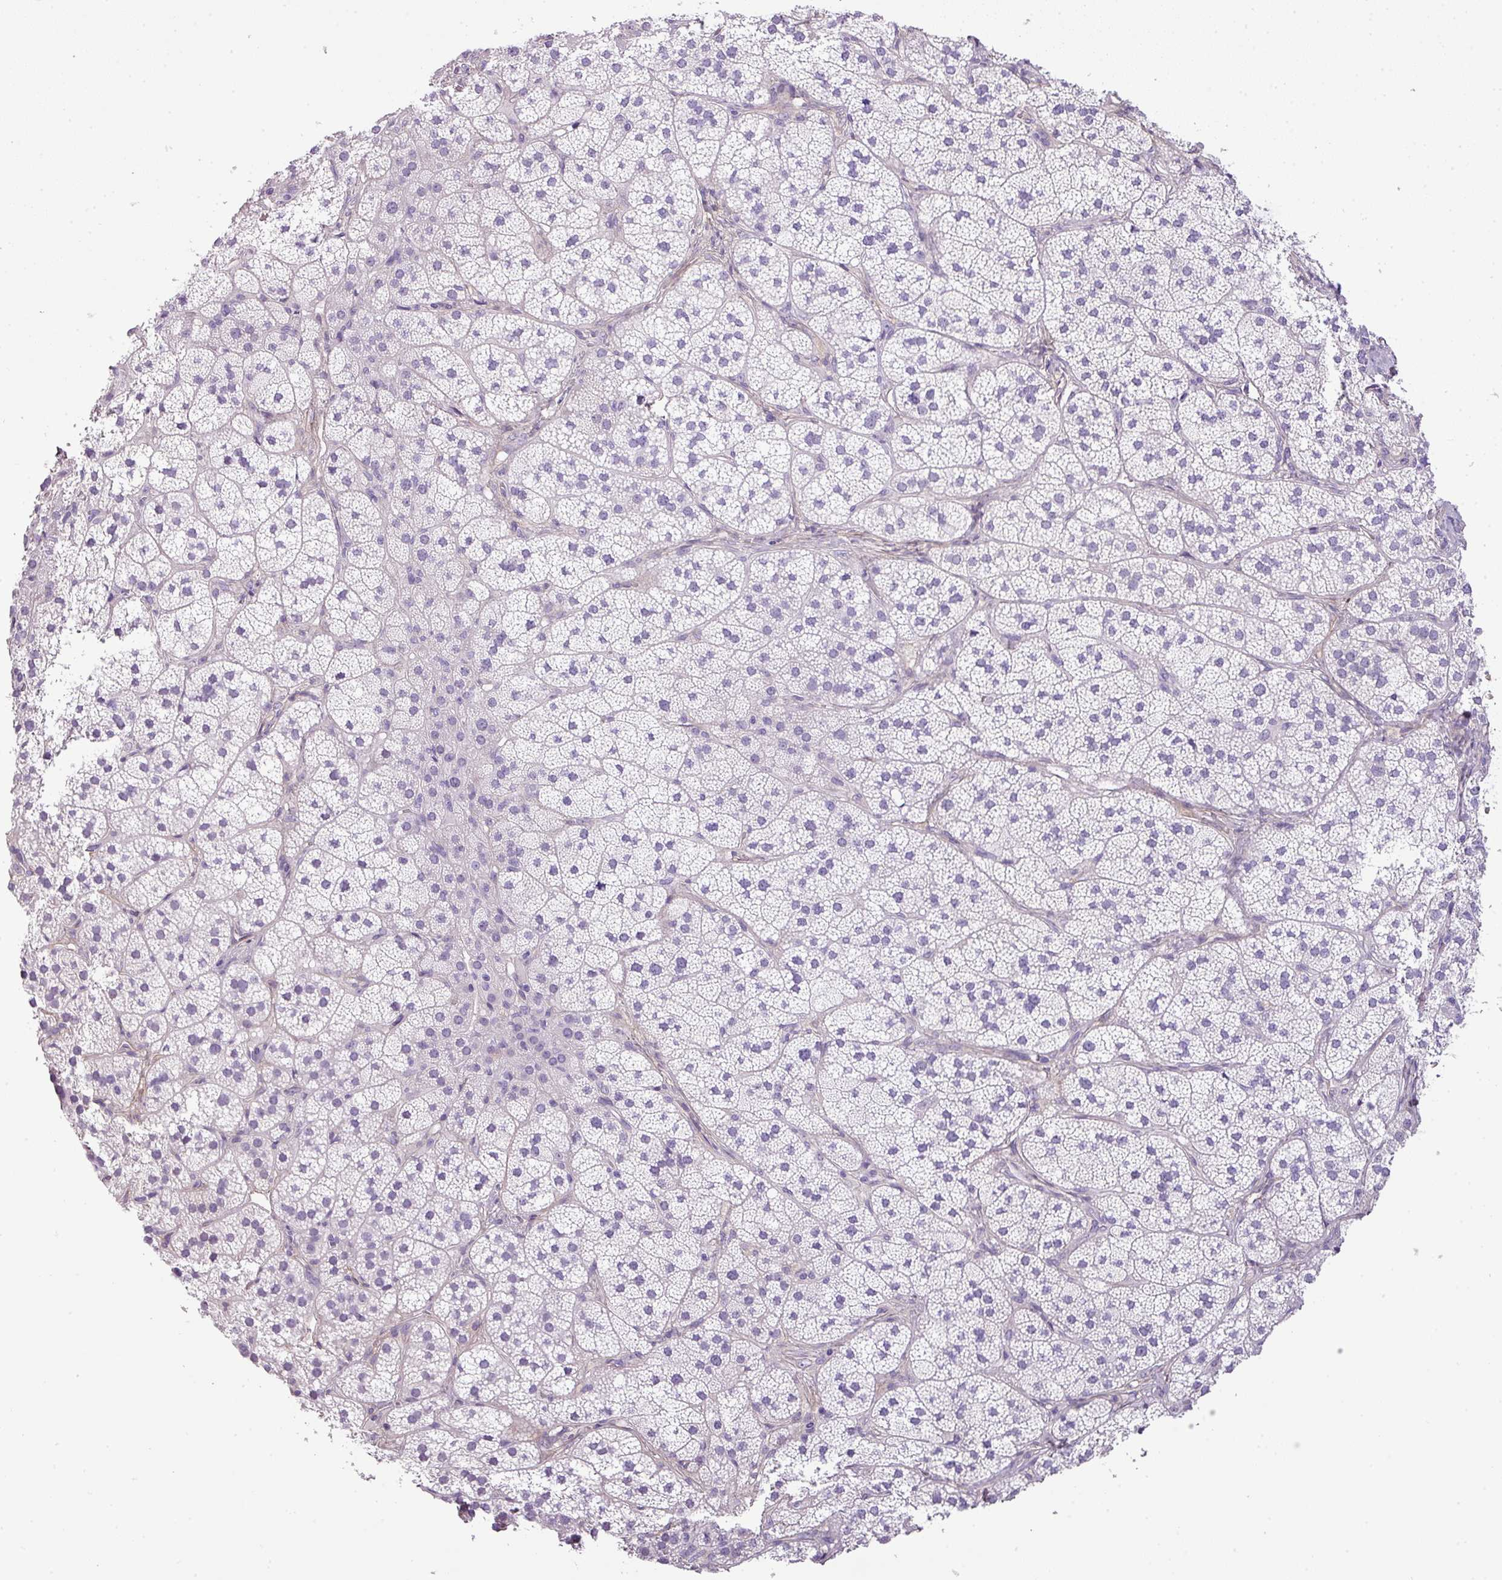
{"staining": {"intensity": "negative", "quantity": "none", "location": "none"}, "tissue": "adrenal gland", "cell_type": "Glandular cells", "image_type": "normal", "snomed": [{"axis": "morphology", "description": "Normal tissue, NOS"}, {"axis": "topography", "description": "Adrenal gland"}], "caption": "Adrenal gland was stained to show a protein in brown. There is no significant expression in glandular cells. (DAB (3,3'-diaminobenzidine) immunohistochemistry (IHC), high magnification).", "gene": "PARD6G", "patient": {"sex": "female", "age": 58}}